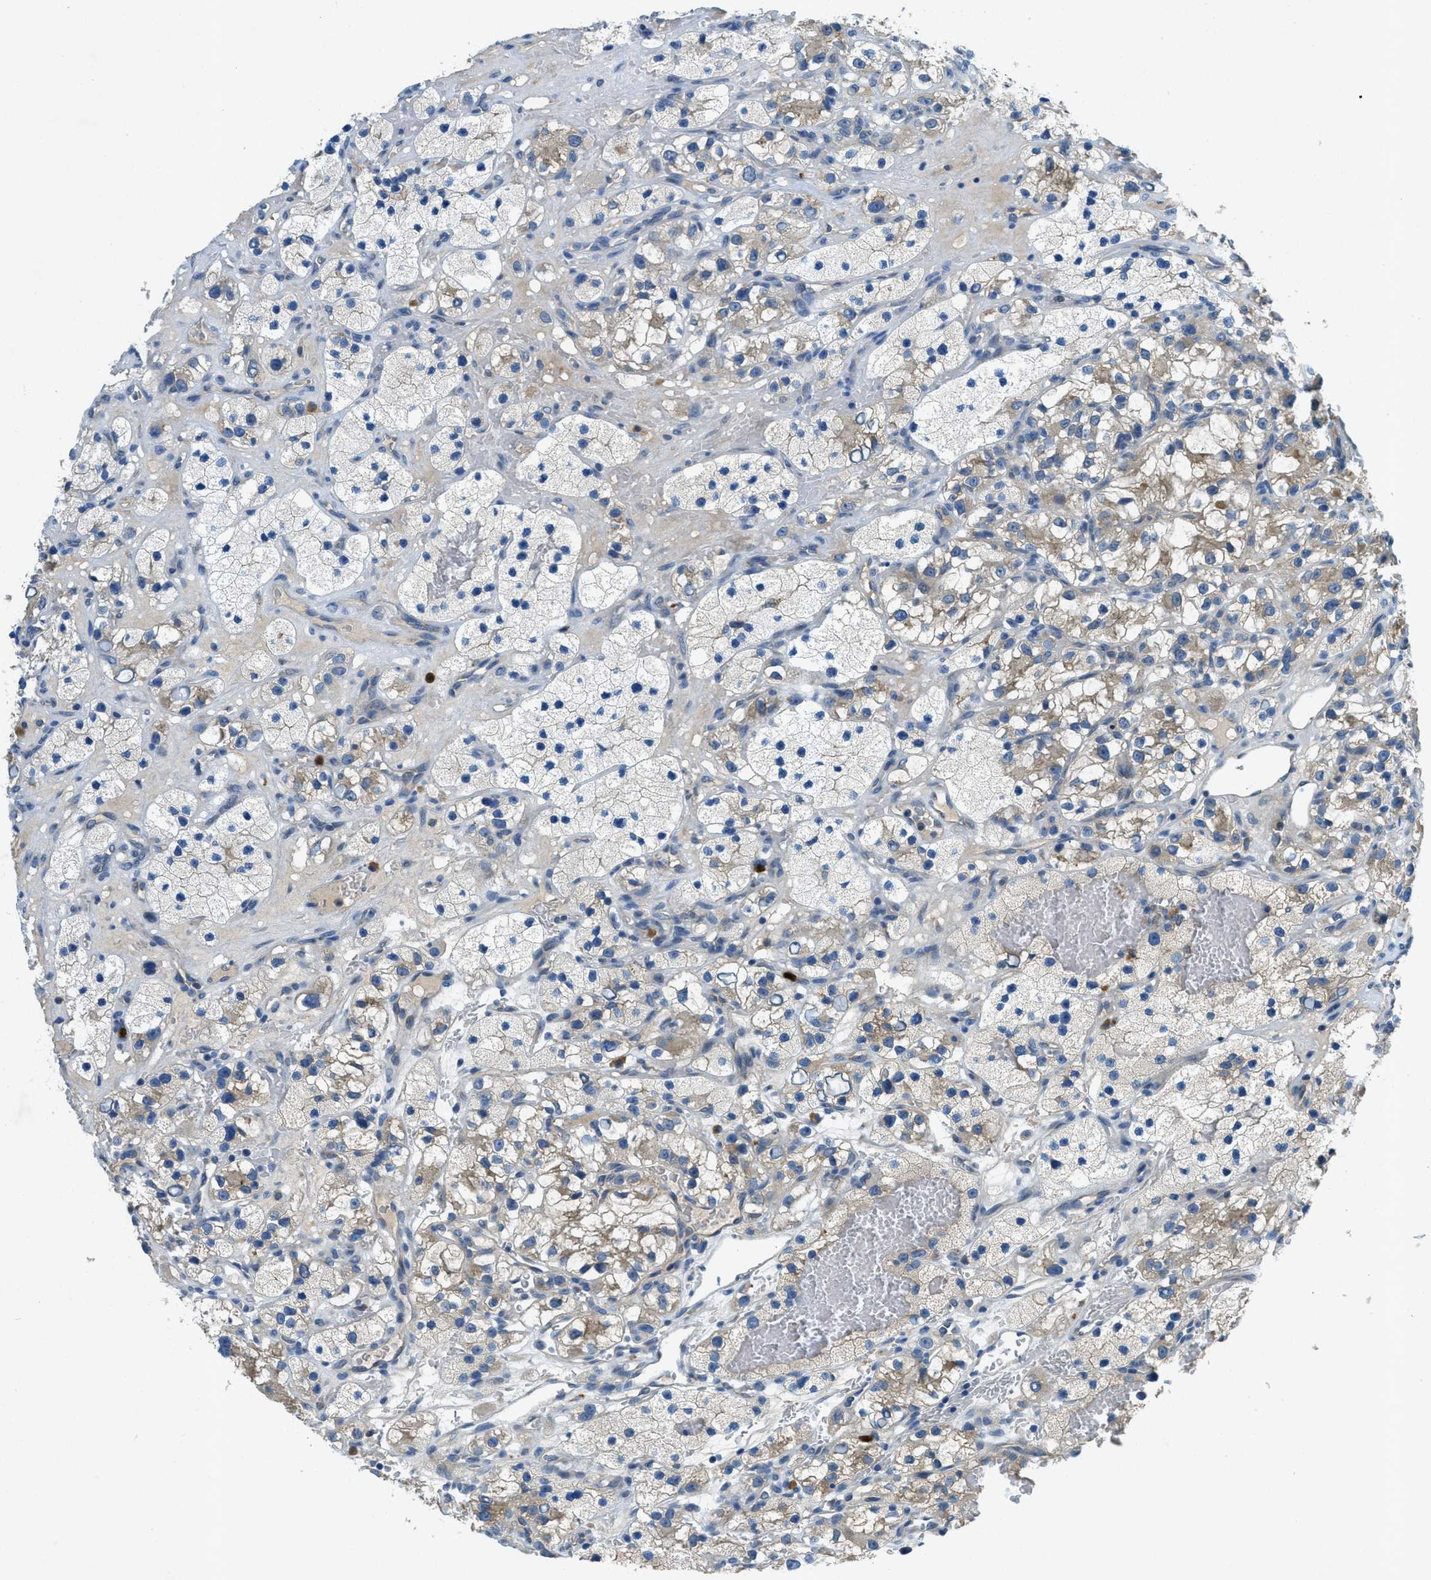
{"staining": {"intensity": "weak", "quantity": "<25%", "location": "cytoplasmic/membranous"}, "tissue": "renal cancer", "cell_type": "Tumor cells", "image_type": "cancer", "snomed": [{"axis": "morphology", "description": "Adenocarcinoma, NOS"}, {"axis": "topography", "description": "Kidney"}], "caption": "DAB immunohistochemical staining of renal adenocarcinoma demonstrates no significant expression in tumor cells. The staining is performed using DAB brown chromogen with nuclei counter-stained in using hematoxylin.", "gene": "SNX14", "patient": {"sex": "female", "age": 57}}